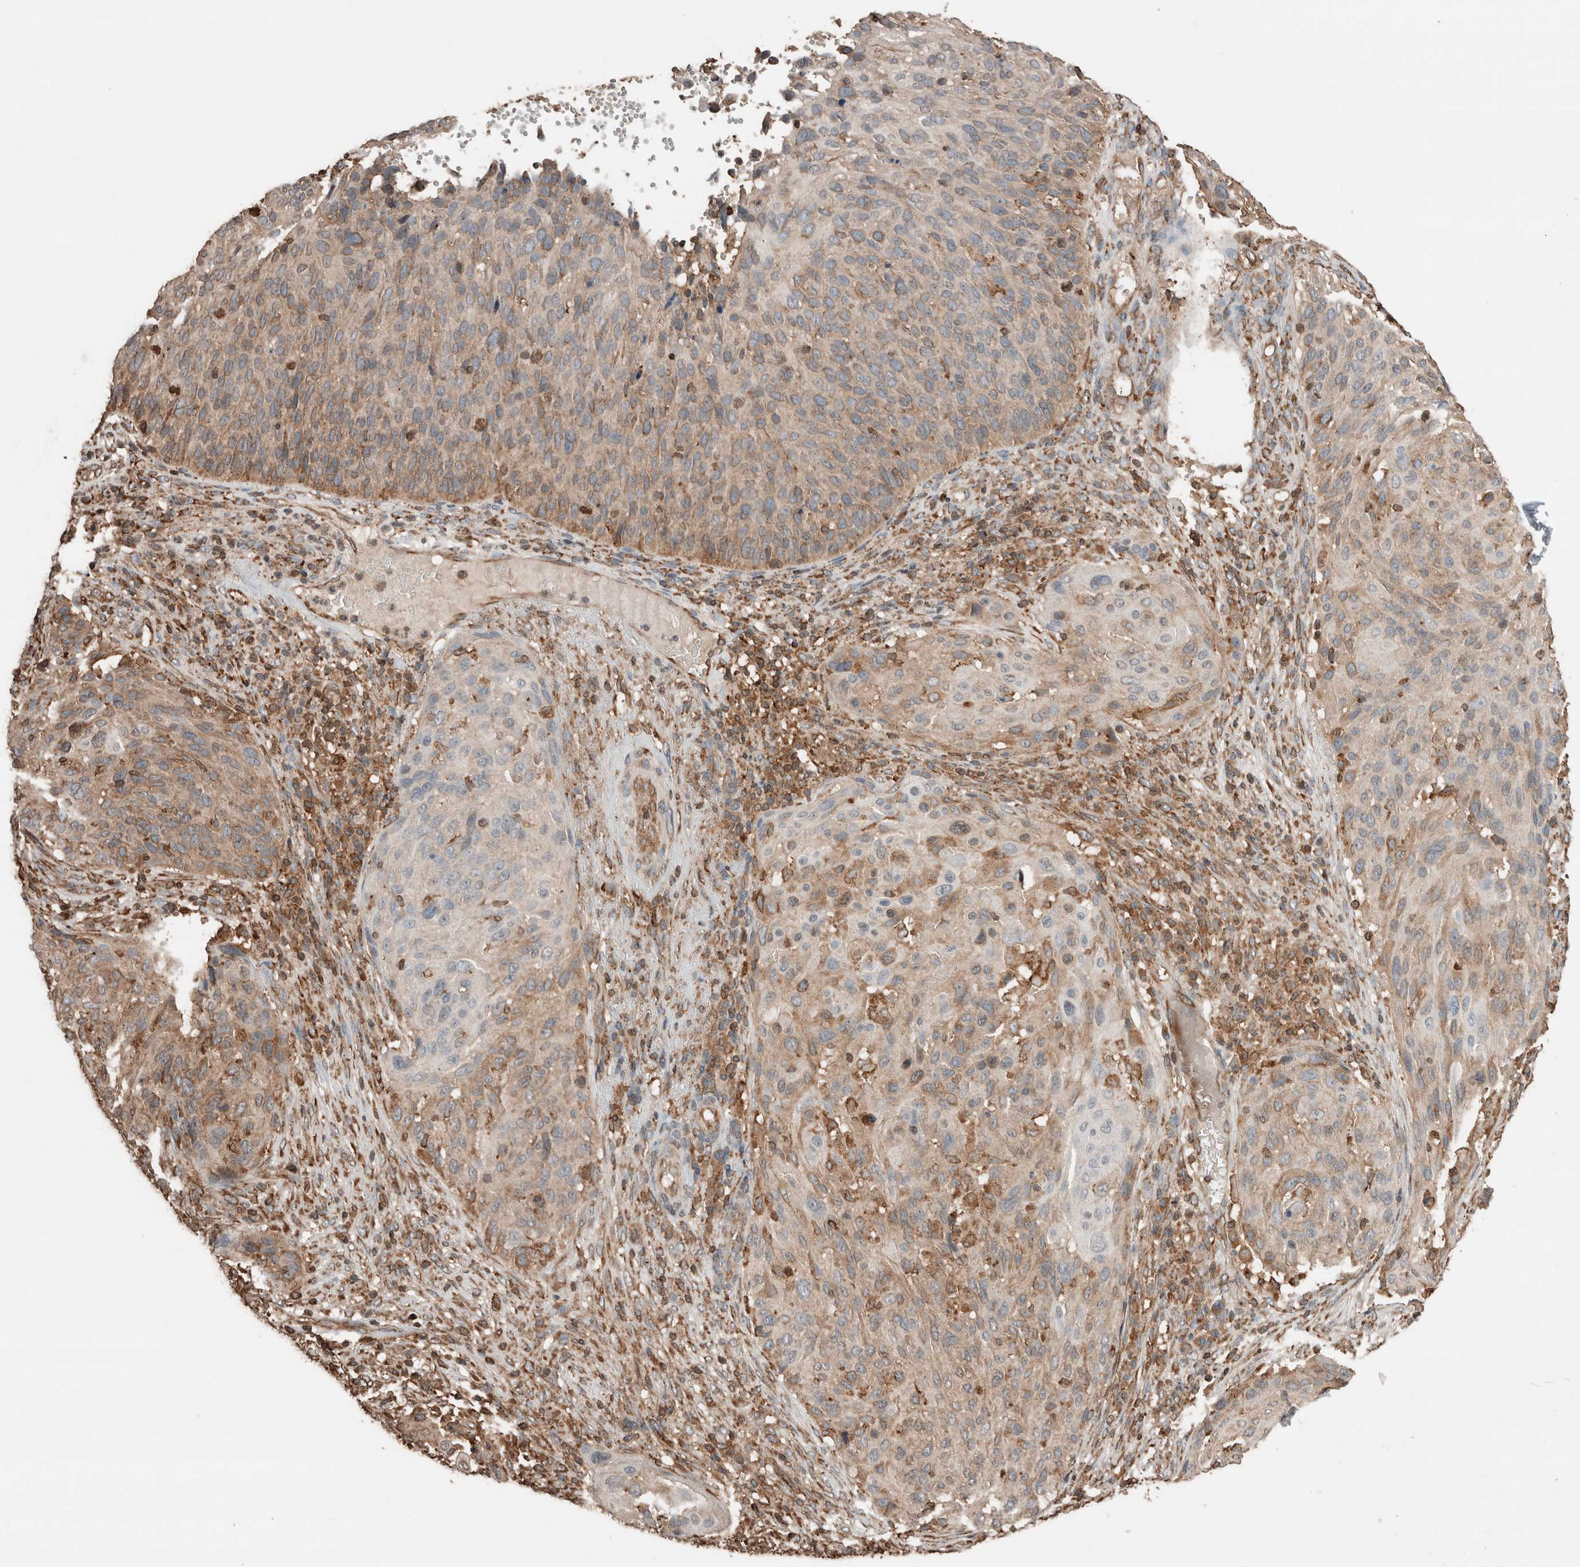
{"staining": {"intensity": "weak", "quantity": ">75%", "location": "cytoplasmic/membranous"}, "tissue": "cervical cancer", "cell_type": "Tumor cells", "image_type": "cancer", "snomed": [{"axis": "morphology", "description": "Squamous cell carcinoma, NOS"}, {"axis": "topography", "description": "Cervix"}], "caption": "Protein analysis of cervical squamous cell carcinoma tissue reveals weak cytoplasmic/membranous expression in about >75% of tumor cells.", "gene": "ERAP2", "patient": {"sex": "female", "age": 74}}